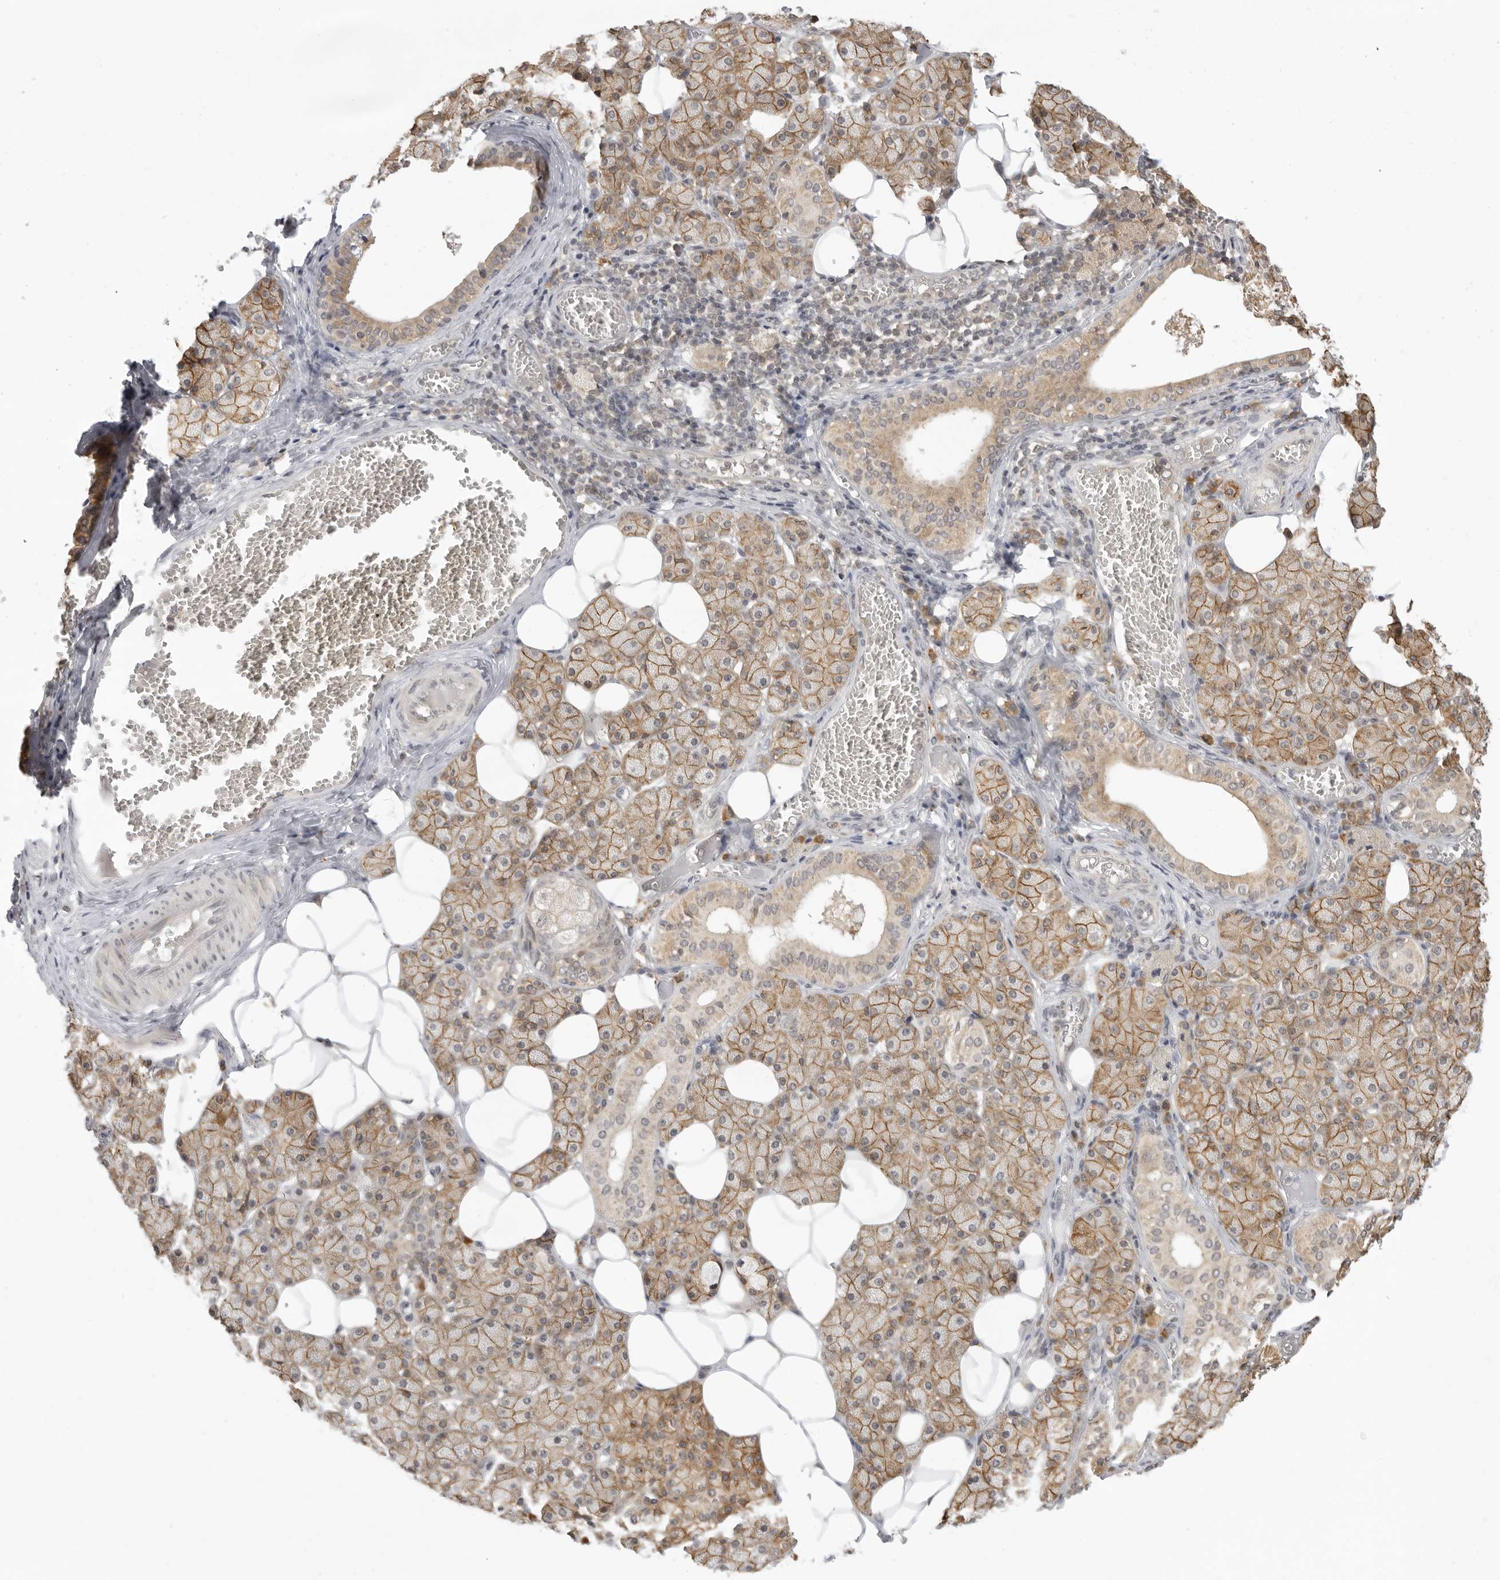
{"staining": {"intensity": "moderate", "quantity": ">75%", "location": "cytoplasmic/membranous"}, "tissue": "salivary gland", "cell_type": "Glandular cells", "image_type": "normal", "snomed": [{"axis": "morphology", "description": "Normal tissue, NOS"}, {"axis": "topography", "description": "Salivary gland"}], "caption": "High-power microscopy captured an IHC micrograph of benign salivary gland, revealing moderate cytoplasmic/membranous staining in about >75% of glandular cells.", "gene": "PRRC2A", "patient": {"sex": "female", "age": 33}}